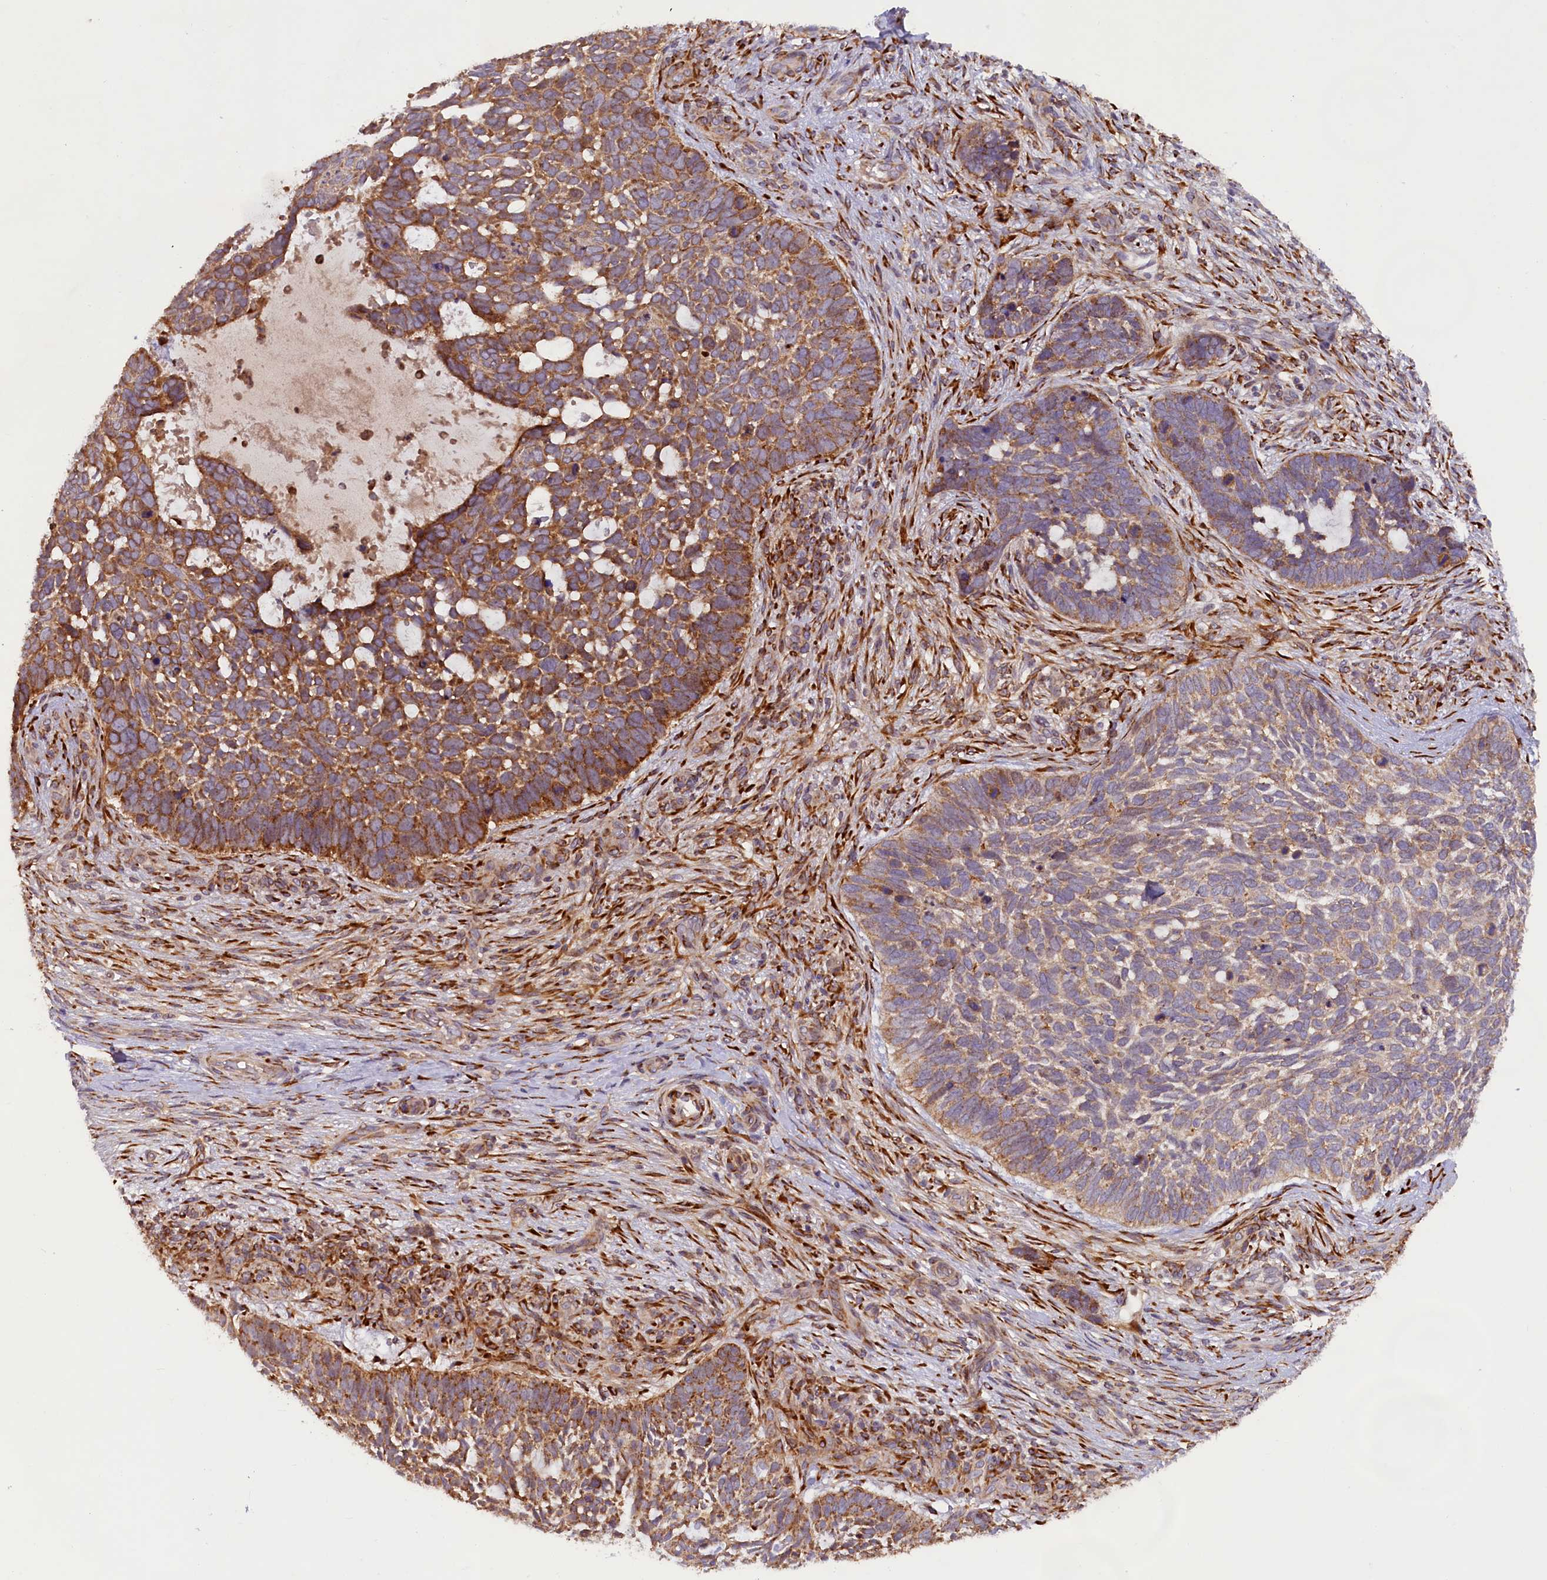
{"staining": {"intensity": "moderate", "quantity": ">75%", "location": "cytoplasmic/membranous"}, "tissue": "skin cancer", "cell_type": "Tumor cells", "image_type": "cancer", "snomed": [{"axis": "morphology", "description": "Basal cell carcinoma"}, {"axis": "topography", "description": "Skin"}], "caption": "A brown stain labels moderate cytoplasmic/membranous positivity of a protein in basal cell carcinoma (skin) tumor cells. (DAB = brown stain, brightfield microscopy at high magnification).", "gene": "SSC5D", "patient": {"sex": "male", "age": 88}}